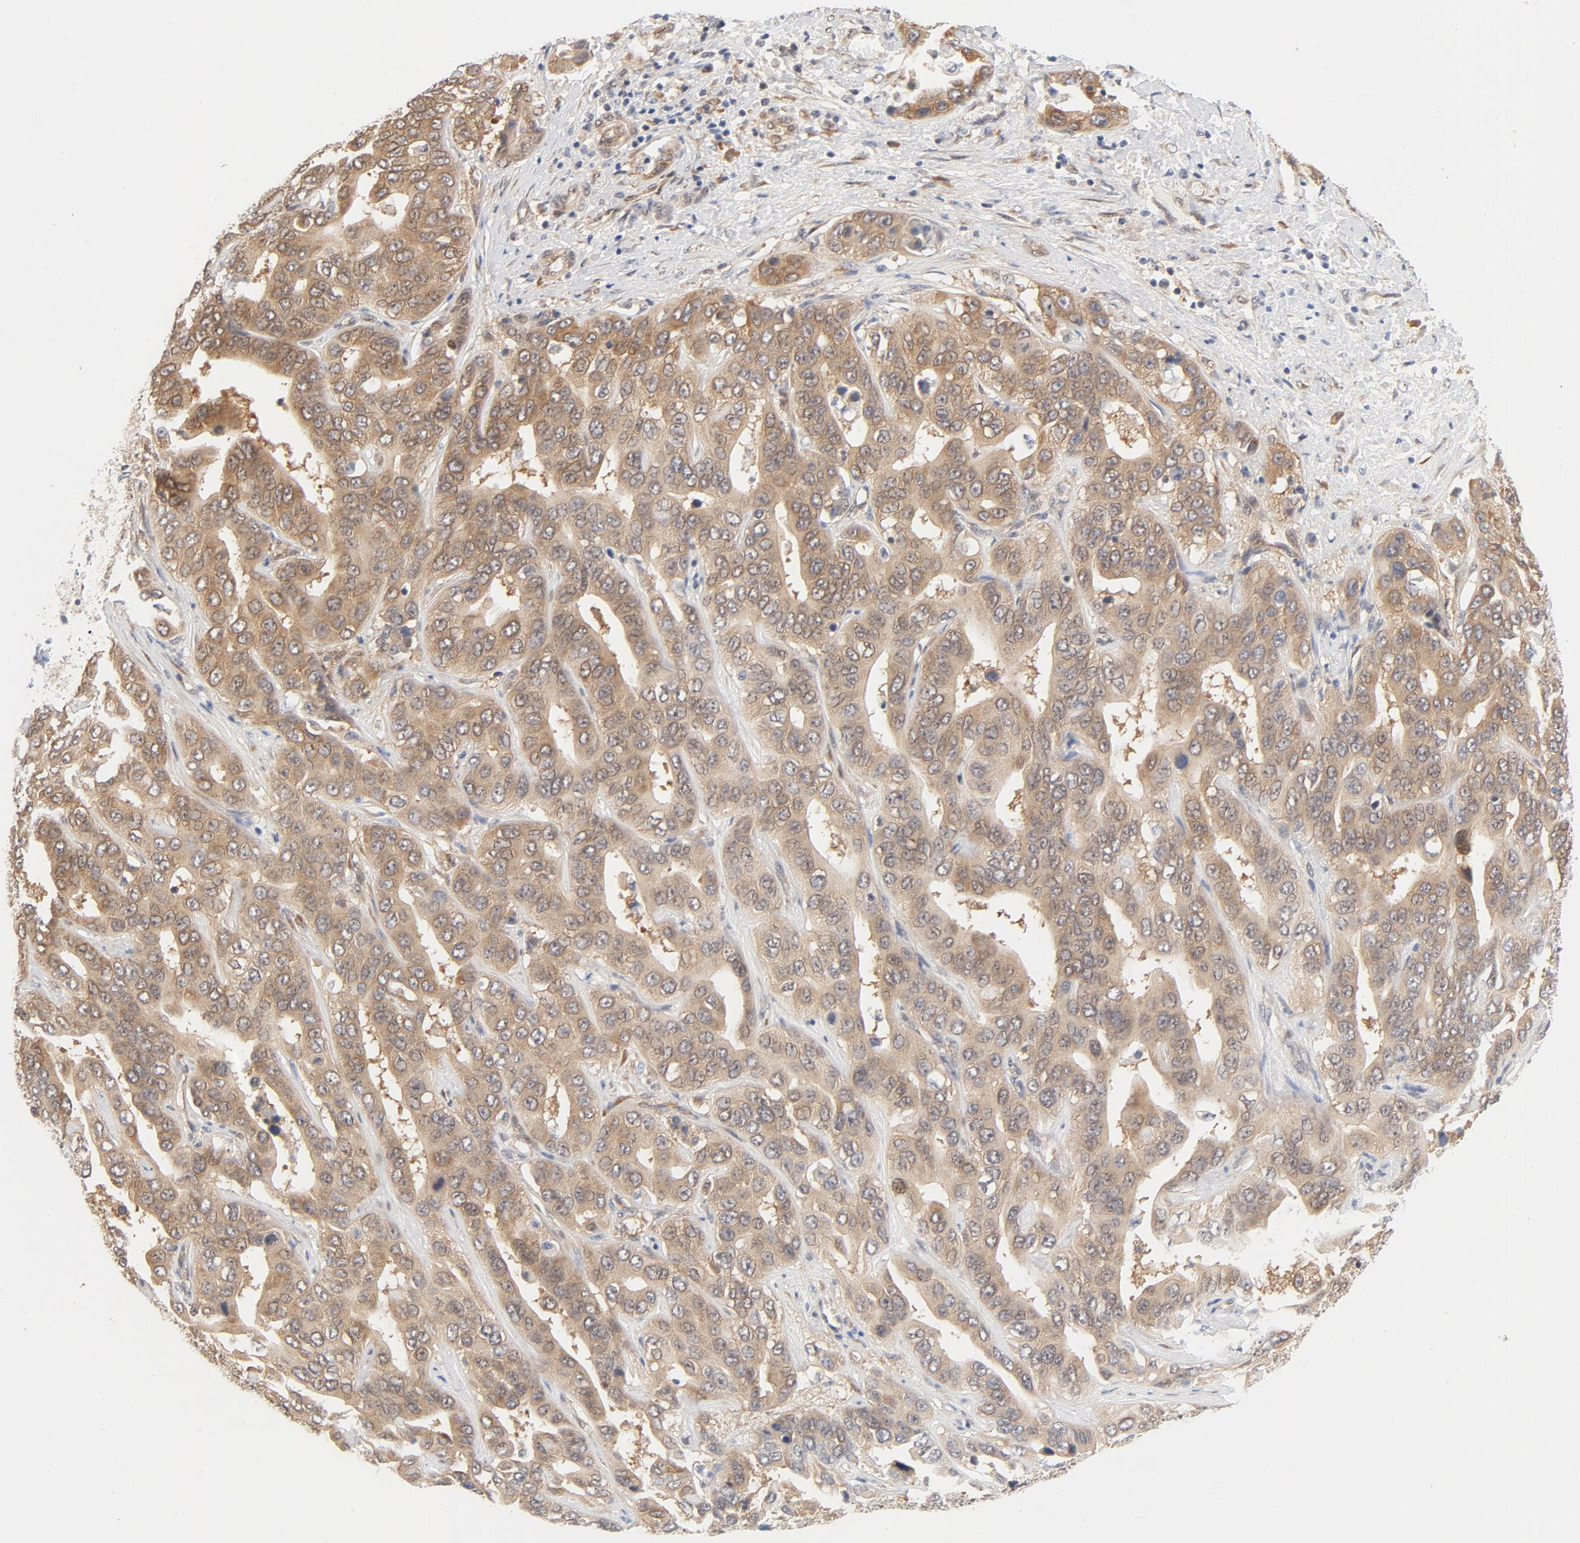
{"staining": {"intensity": "moderate", "quantity": ">75%", "location": "cytoplasmic/membranous"}, "tissue": "liver cancer", "cell_type": "Tumor cells", "image_type": "cancer", "snomed": [{"axis": "morphology", "description": "Cholangiocarcinoma"}, {"axis": "topography", "description": "Liver"}], "caption": "A medium amount of moderate cytoplasmic/membranous positivity is identified in approximately >75% of tumor cells in liver cholangiocarcinoma tissue.", "gene": "EIF4E", "patient": {"sex": "female", "age": 52}}